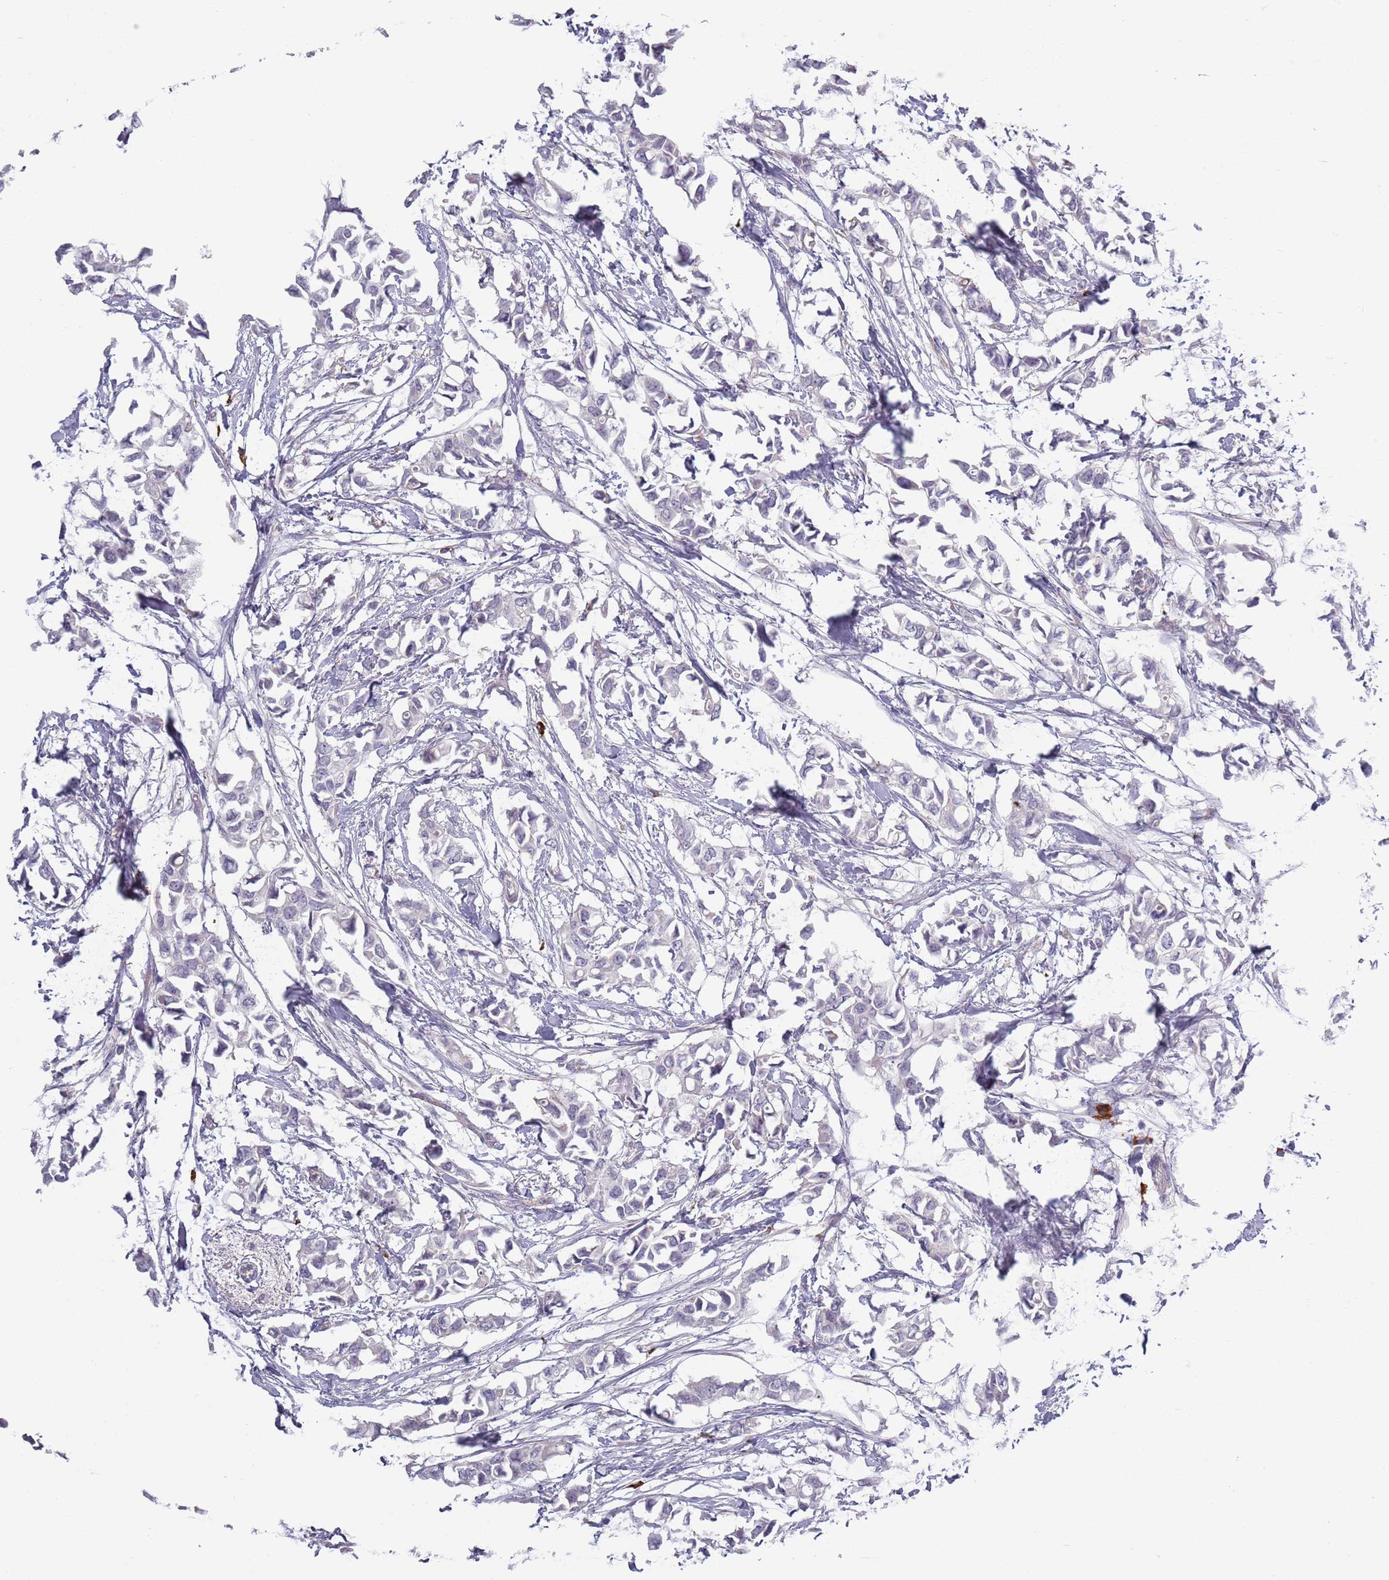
{"staining": {"intensity": "negative", "quantity": "none", "location": "none"}, "tissue": "breast cancer", "cell_type": "Tumor cells", "image_type": "cancer", "snomed": [{"axis": "morphology", "description": "Duct carcinoma"}, {"axis": "topography", "description": "Breast"}], "caption": "The photomicrograph exhibits no significant expression in tumor cells of breast cancer (infiltrating ductal carcinoma).", "gene": "LTB", "patient": {"sex": "female", "age": 41}}